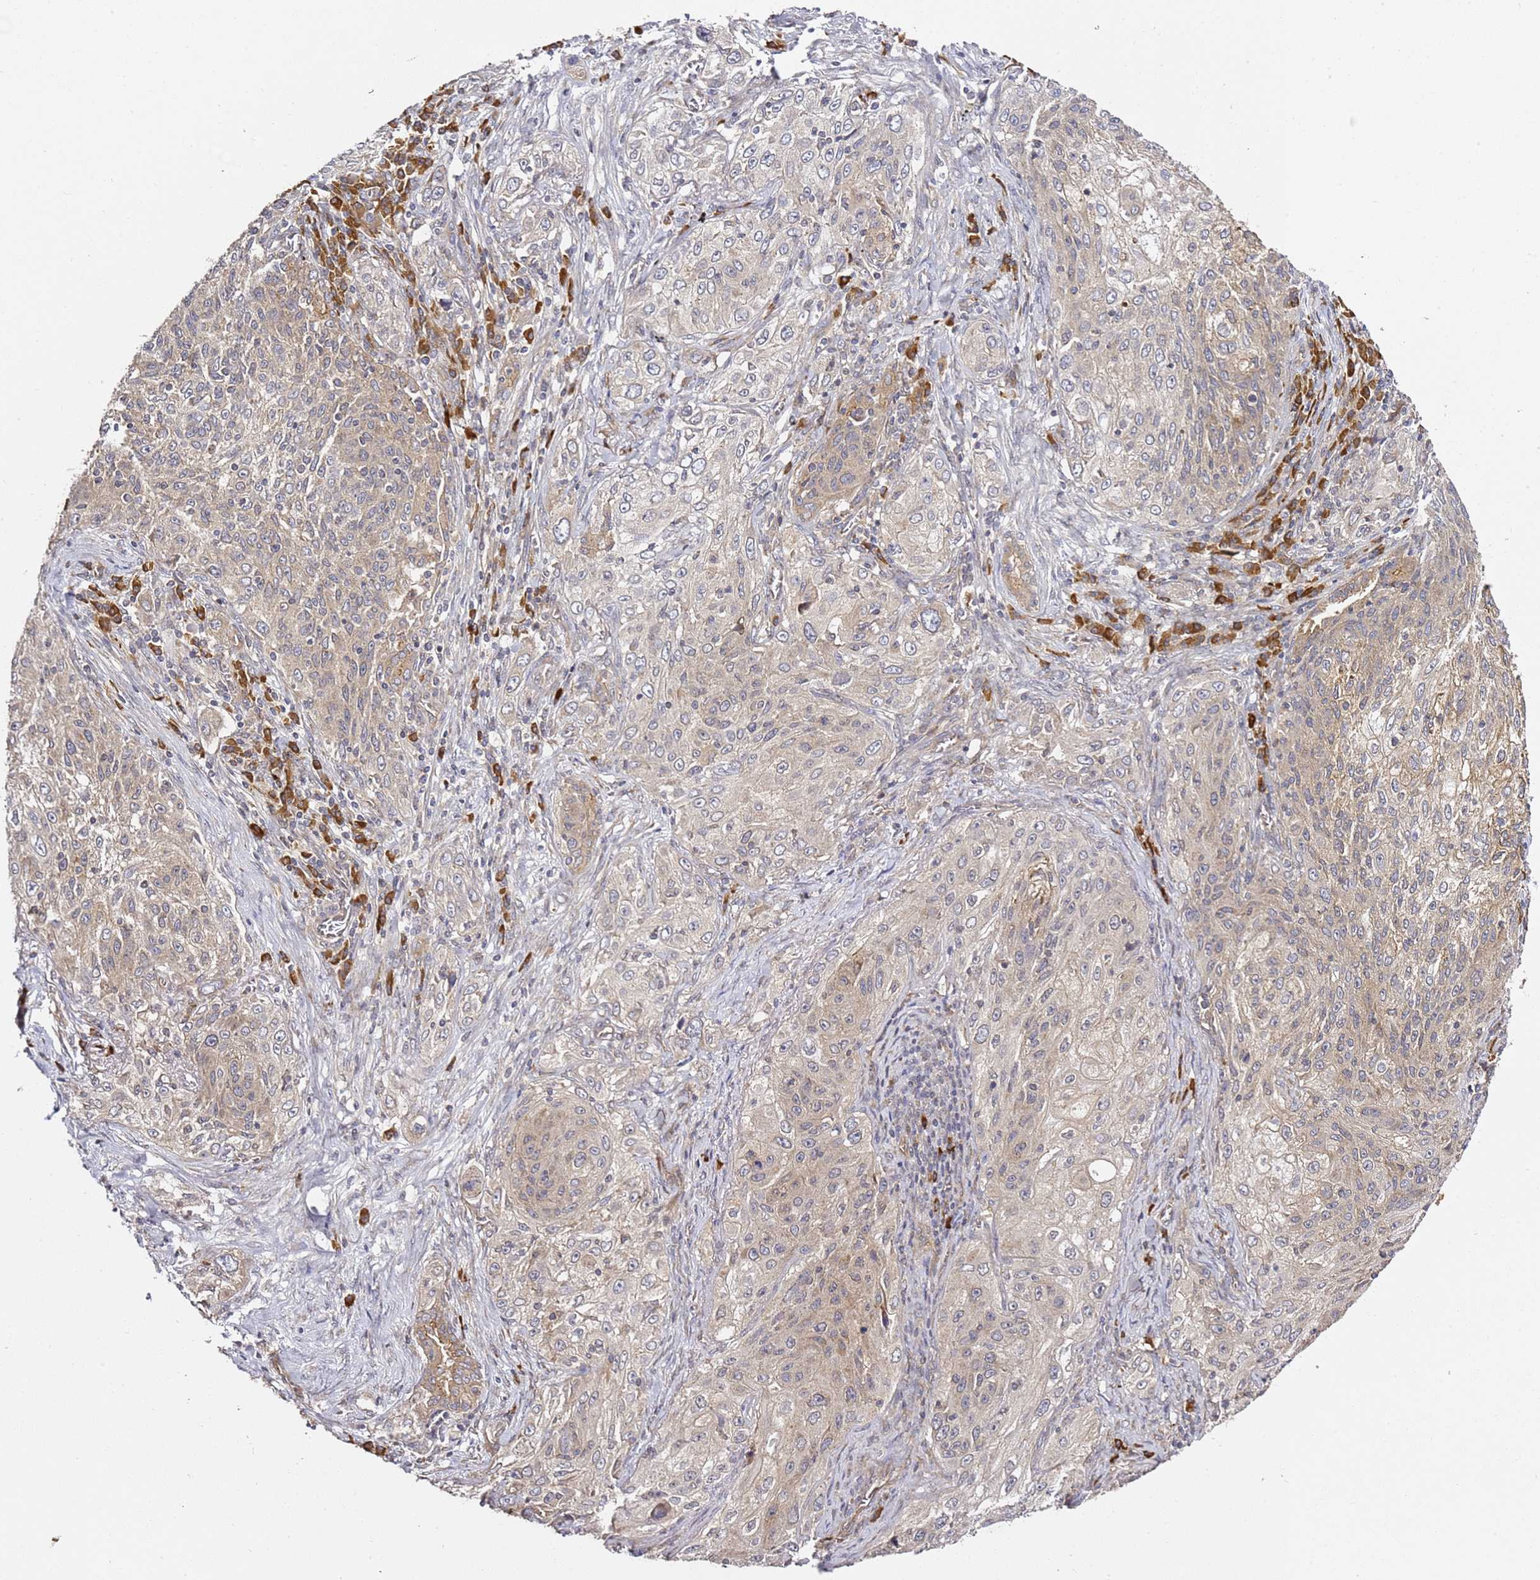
{"staining": {"intensity": "weak", "quantity": "<25%", "location": "cytoplasmic/membranous"}, "tissue": "lung cancer", "cell_type": "Tumor cells", "image_type": "cancer", "snomed": [{"axis": "morphology", "description": "Squamous cell carcinoma, NOS"}, {"axis": "topography", "description": "Lung"}], "caption": "Histopathology image shows no significant protein expression in tumor cells of lung cancer. (IHC, brightfield microscopy, high magnification).", "gene": "OSBPL2", "patient": {"sex": "female", "age": 69}}